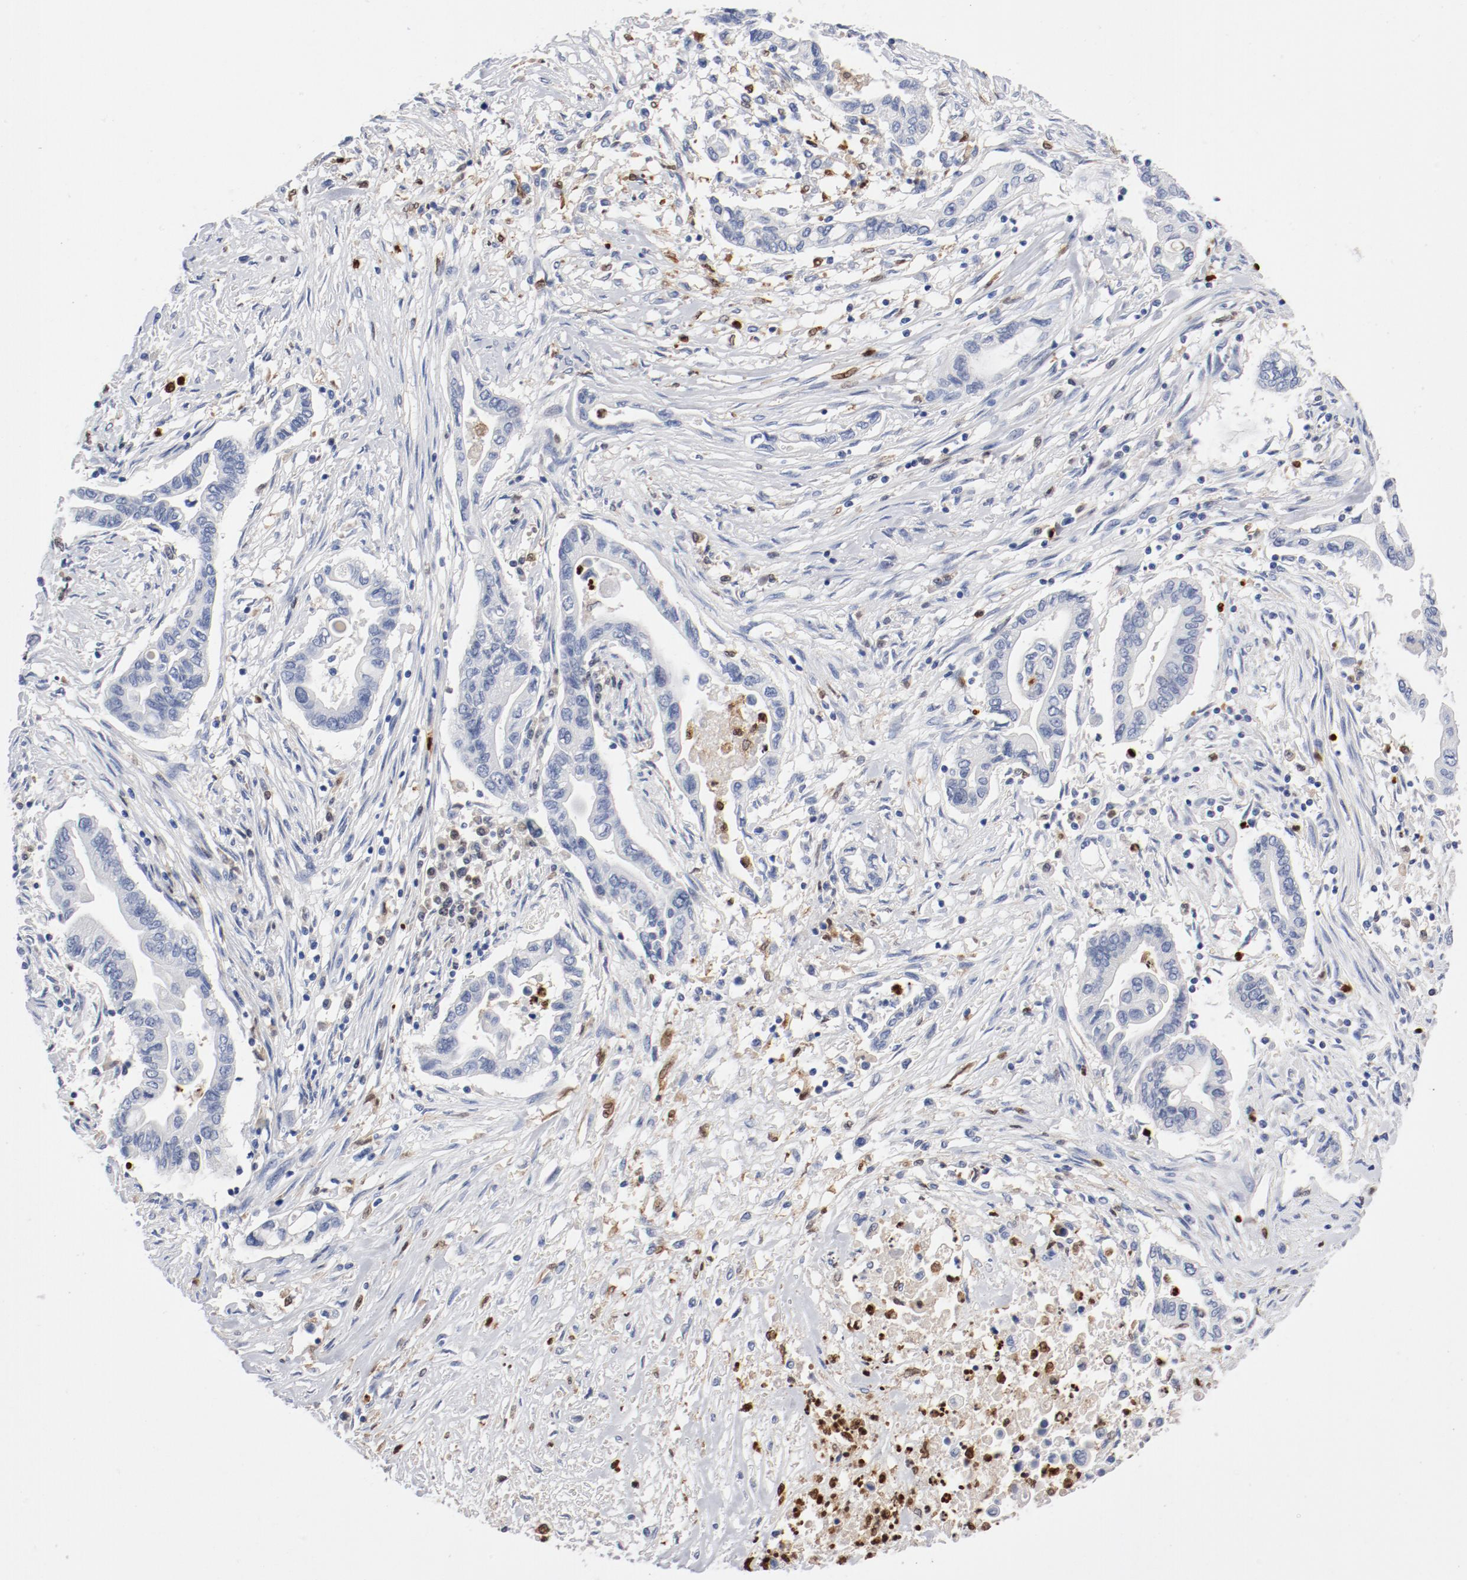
{"staining": {"intensity": "negative", "quantity": "none", "location": "none"}, "tissue": "pancreatic cancer", "cell_type": "Tumor cells", "image_type": "cancer", "snomed": [{"axis": "morphology", "description": "Adenocarcinoma, NOS"}, {"axis": "topography", "description": "Pancreas"}], "caption": "Immunohistochemistry (IHC) image of human pancreatic adenocarcinoma stained for a protein (brown), which demonstrates no positivity in tumor cells. (Immunohistochemistry, brightfield microscopy, high magnification).", "gene": "NCF1", "patient": {"sex": "female", "age": 57}}